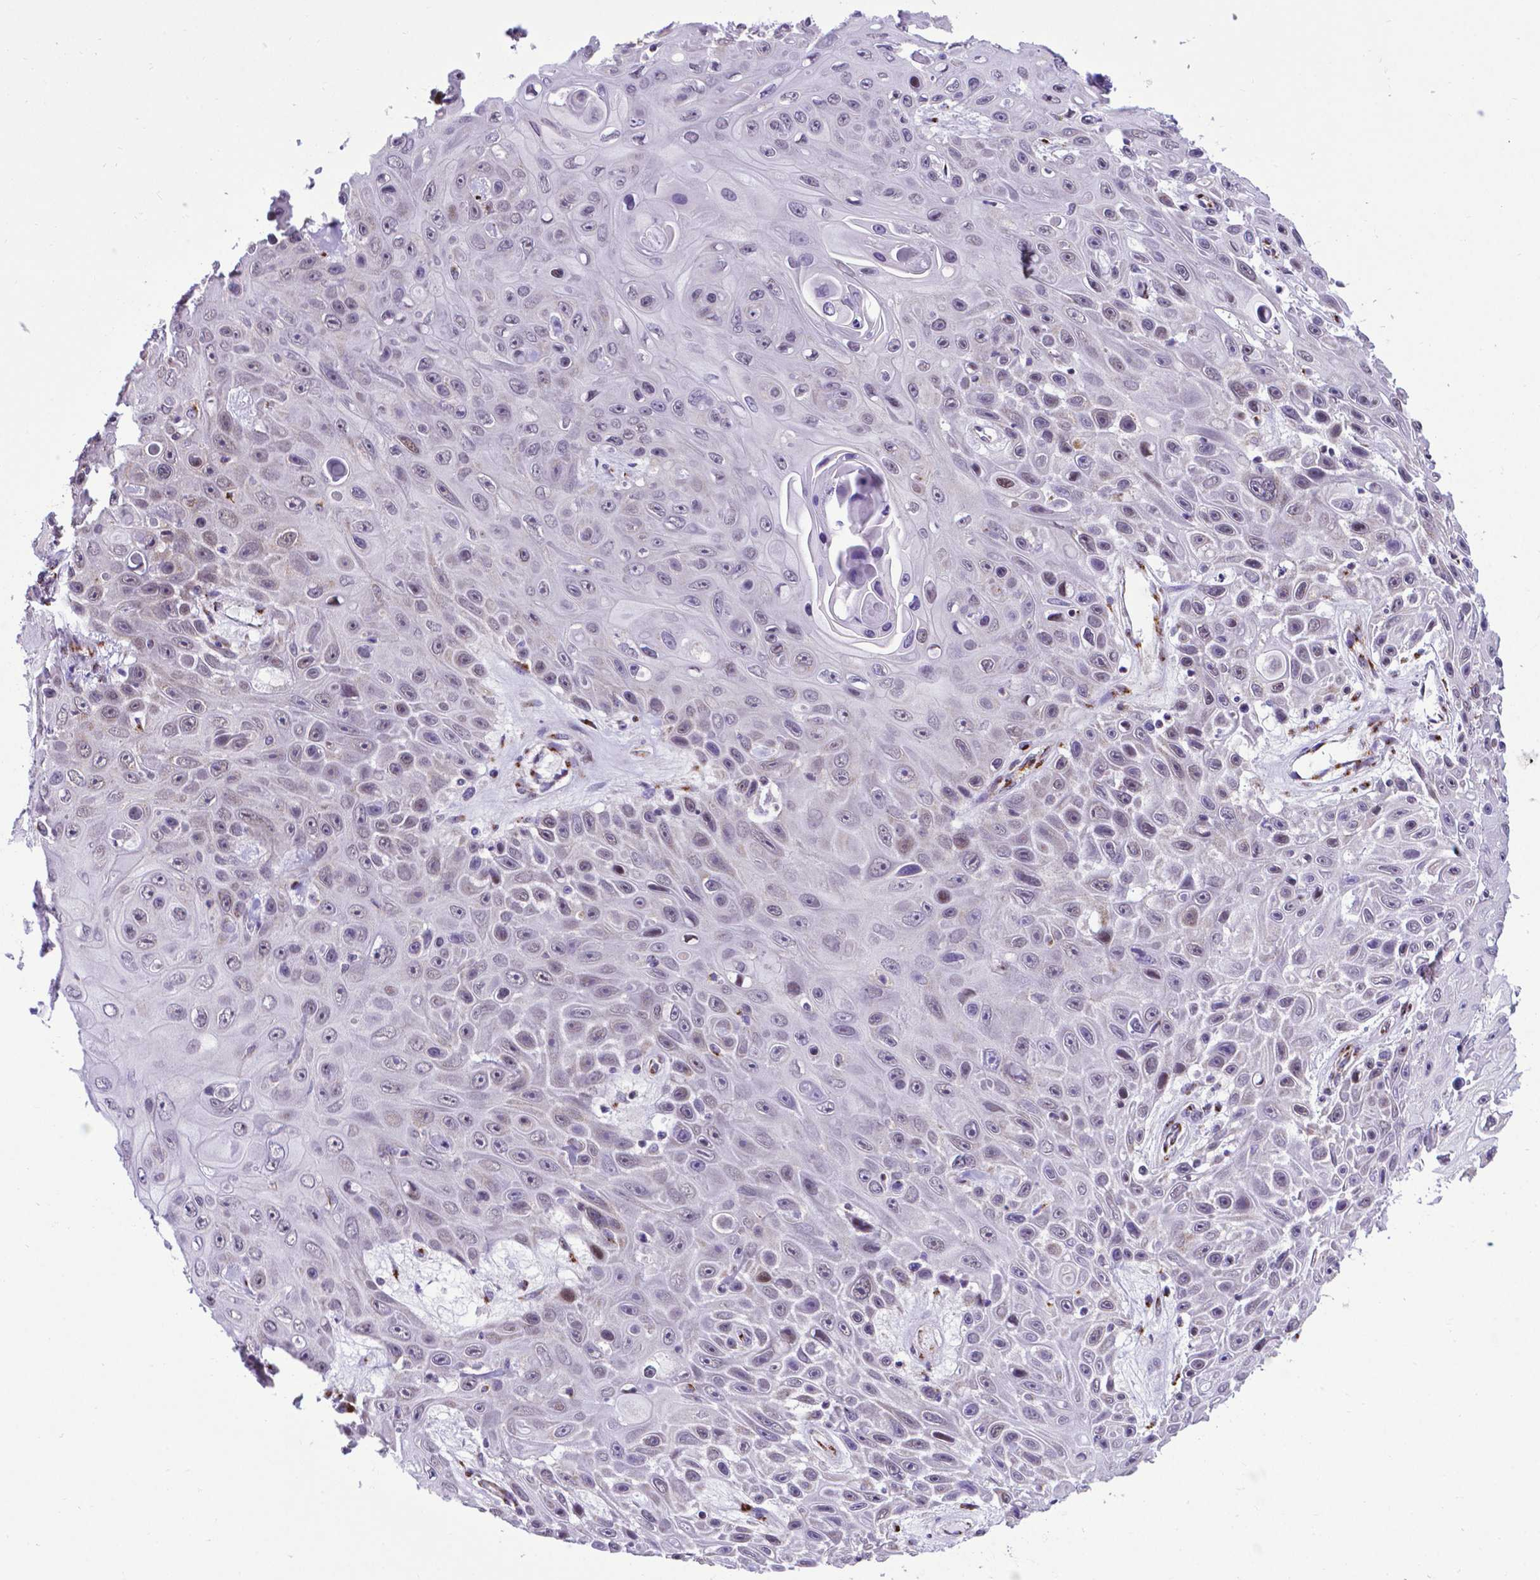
{"staining": {"intensity": "weak", "quantity": "<25%", "location": "nuclear"}, "tissue": "skin cancer", "cell_type": "Tumor cells", "image_type": "cancer", "snomed": [{"axis": "morphology", "description": "Squamous cell carcinoma, NOS"}, {"axis": "topography", "description": "Skin"}], "caption": "Tumor cells show no significant expression in skin squamous cell carcinoma.", "gene": "MRPL10", "patient": {"sex": "male", "age": 82}}